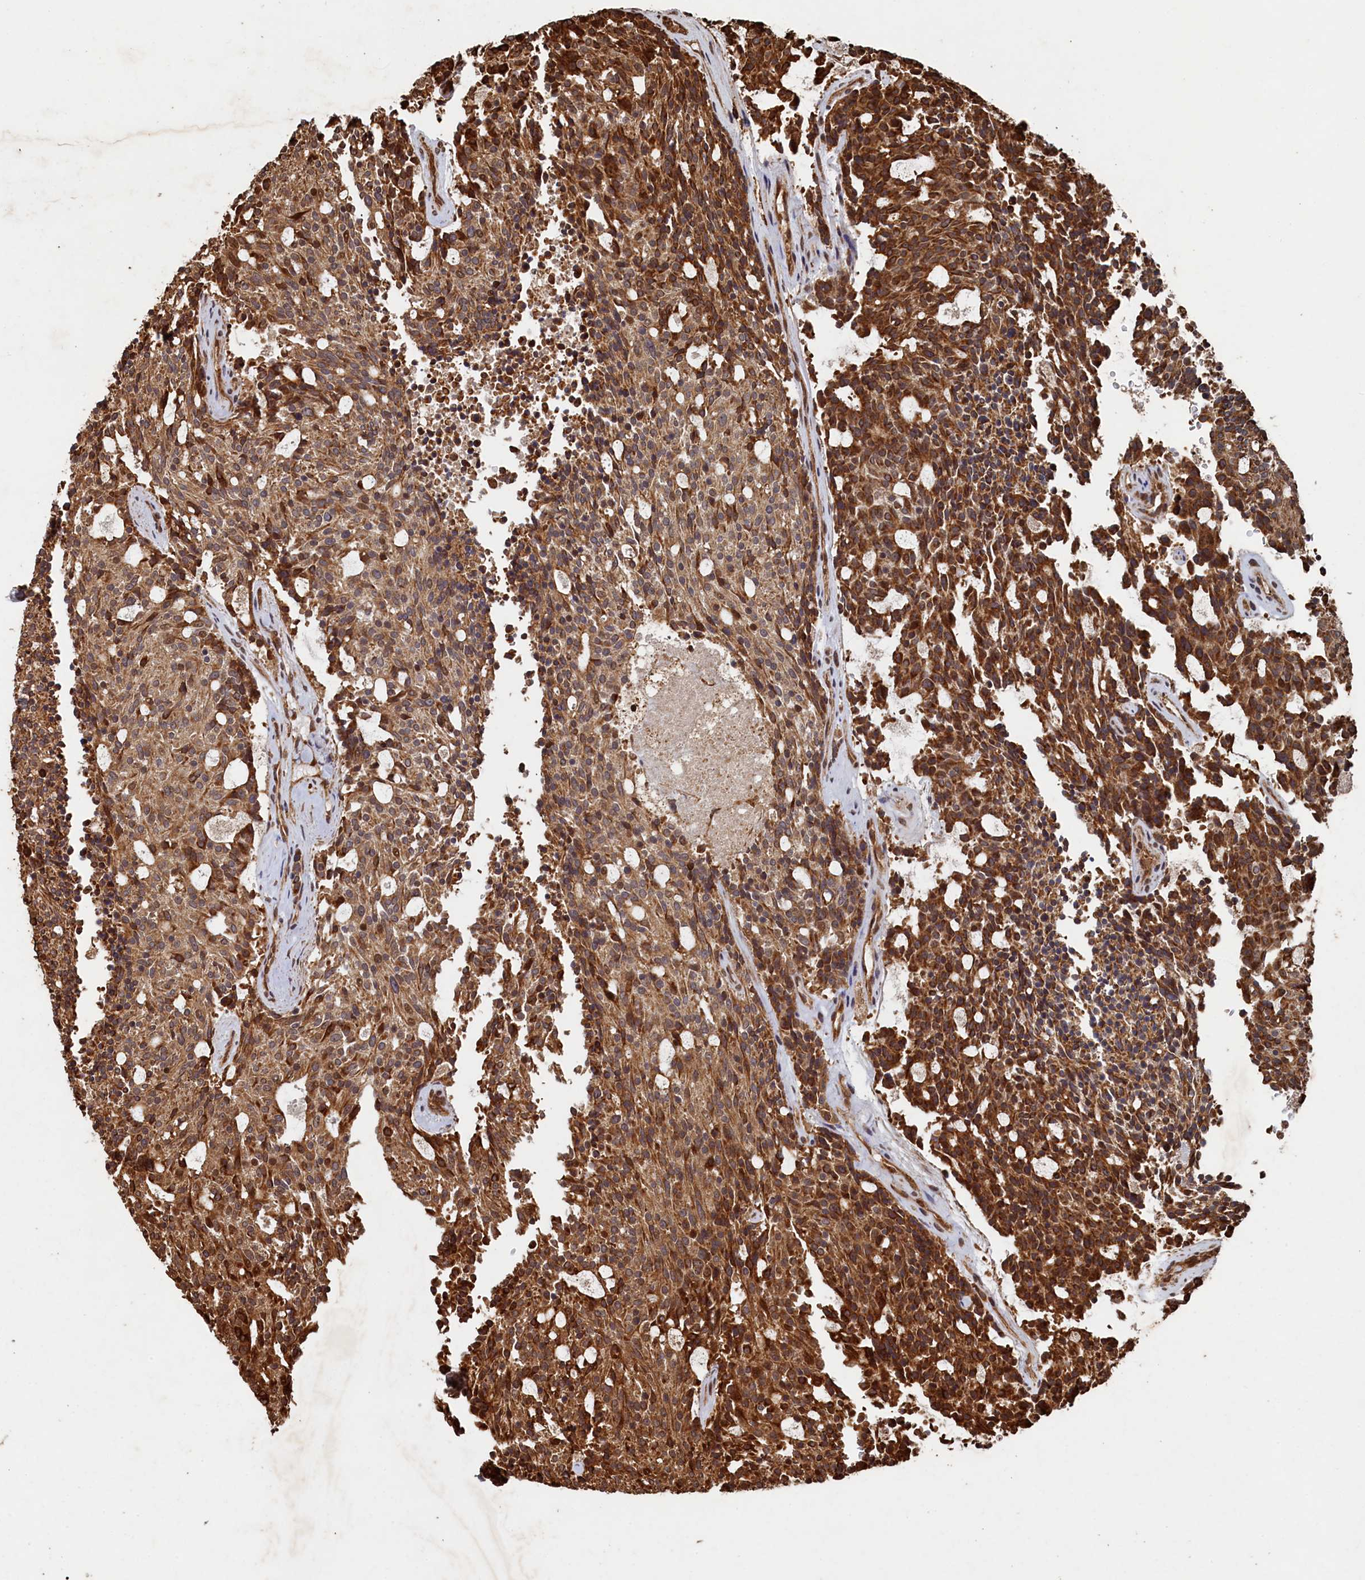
{"staining": {"intensity": "strong", "quantity": ">75%", "location": "cytoplasmic/membranous"}, "tissue": "carcinoid", "cell_type": "Tumor cells", "image_type": "cancer", "snomed": [{"axis": "morphology", "description": "Carcinoid, malignant, NOS"}, {"axis": "topography", "description": "Pancreas"}], "caption": "IHC (DAB (3,3'-diaminobenzidine)) staining of carcinoid reveals strong cytoplasmic/membranous protein expression in about >75% of tumor cells. (Stains: DAB (3,3'-diaminobenzidine) in brown, nuclei in blue, Microscopy: brightfield microscopy at high magnification).", "gene": "PIGN", "patient": {"sex": "female", "age": 54}}